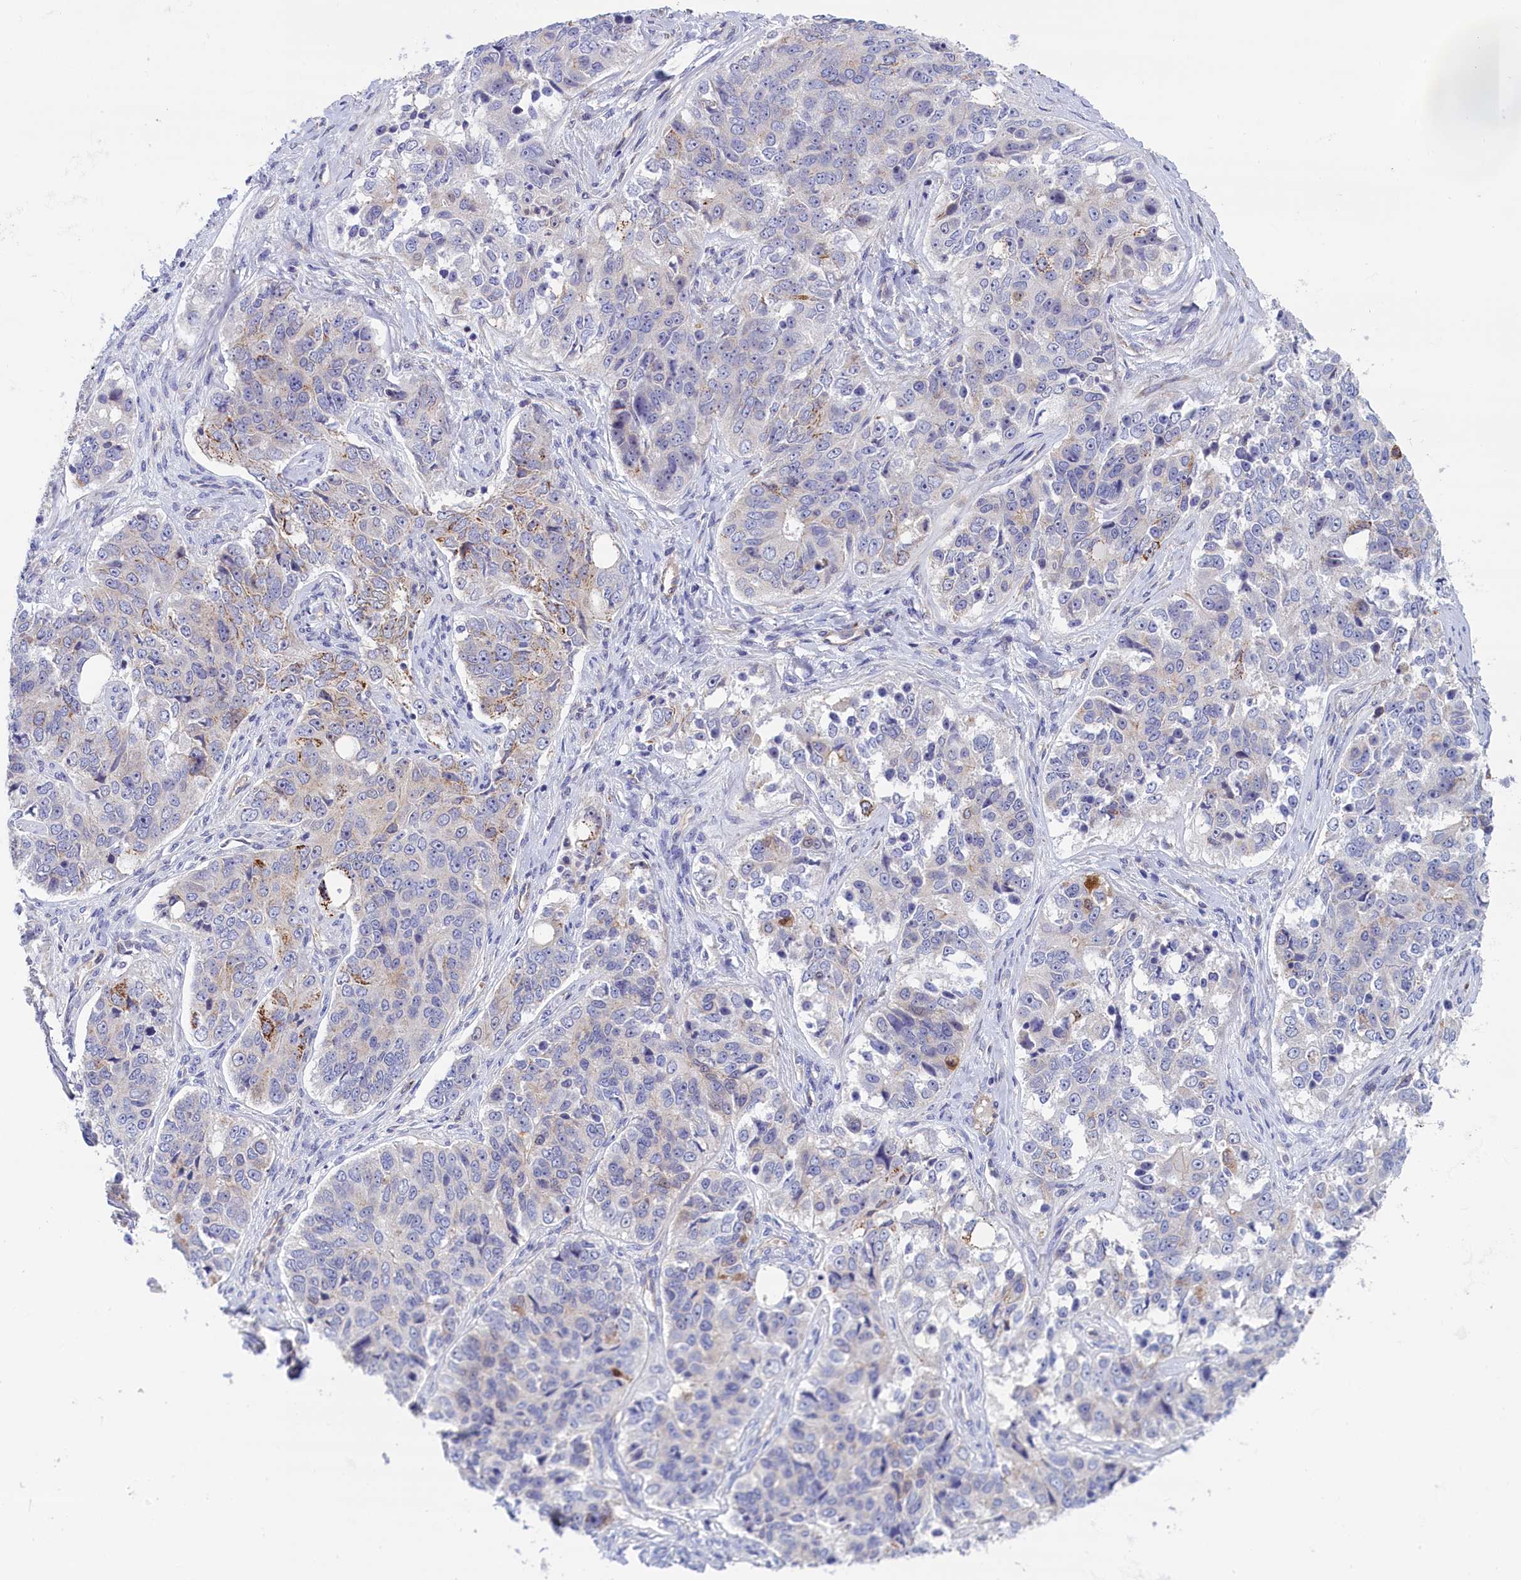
{"staining": {"intensity": "negative", "quantity": "none", "location": "none"}, "tissue": "ovarian cancer", "cell_type": "Tumor cells", "image_type": "cancer", "snomed": [{"axis": "morphology", "description": "Carcinoma, endometroid"}, {"axis": "topography", "description": "Ovary"}], "caption": "An image of human ovarian cancer (endometroid carcinoma) is negative for staining in tumor cells. Brightfield microscopy of IHC stained with DAB (3,3'-diaminobenzidine) (brown) and hematoxylin (blue), captured at high magnification.", "gene": "ABCC12", "patient": {"sex": "female", "age": 51}}